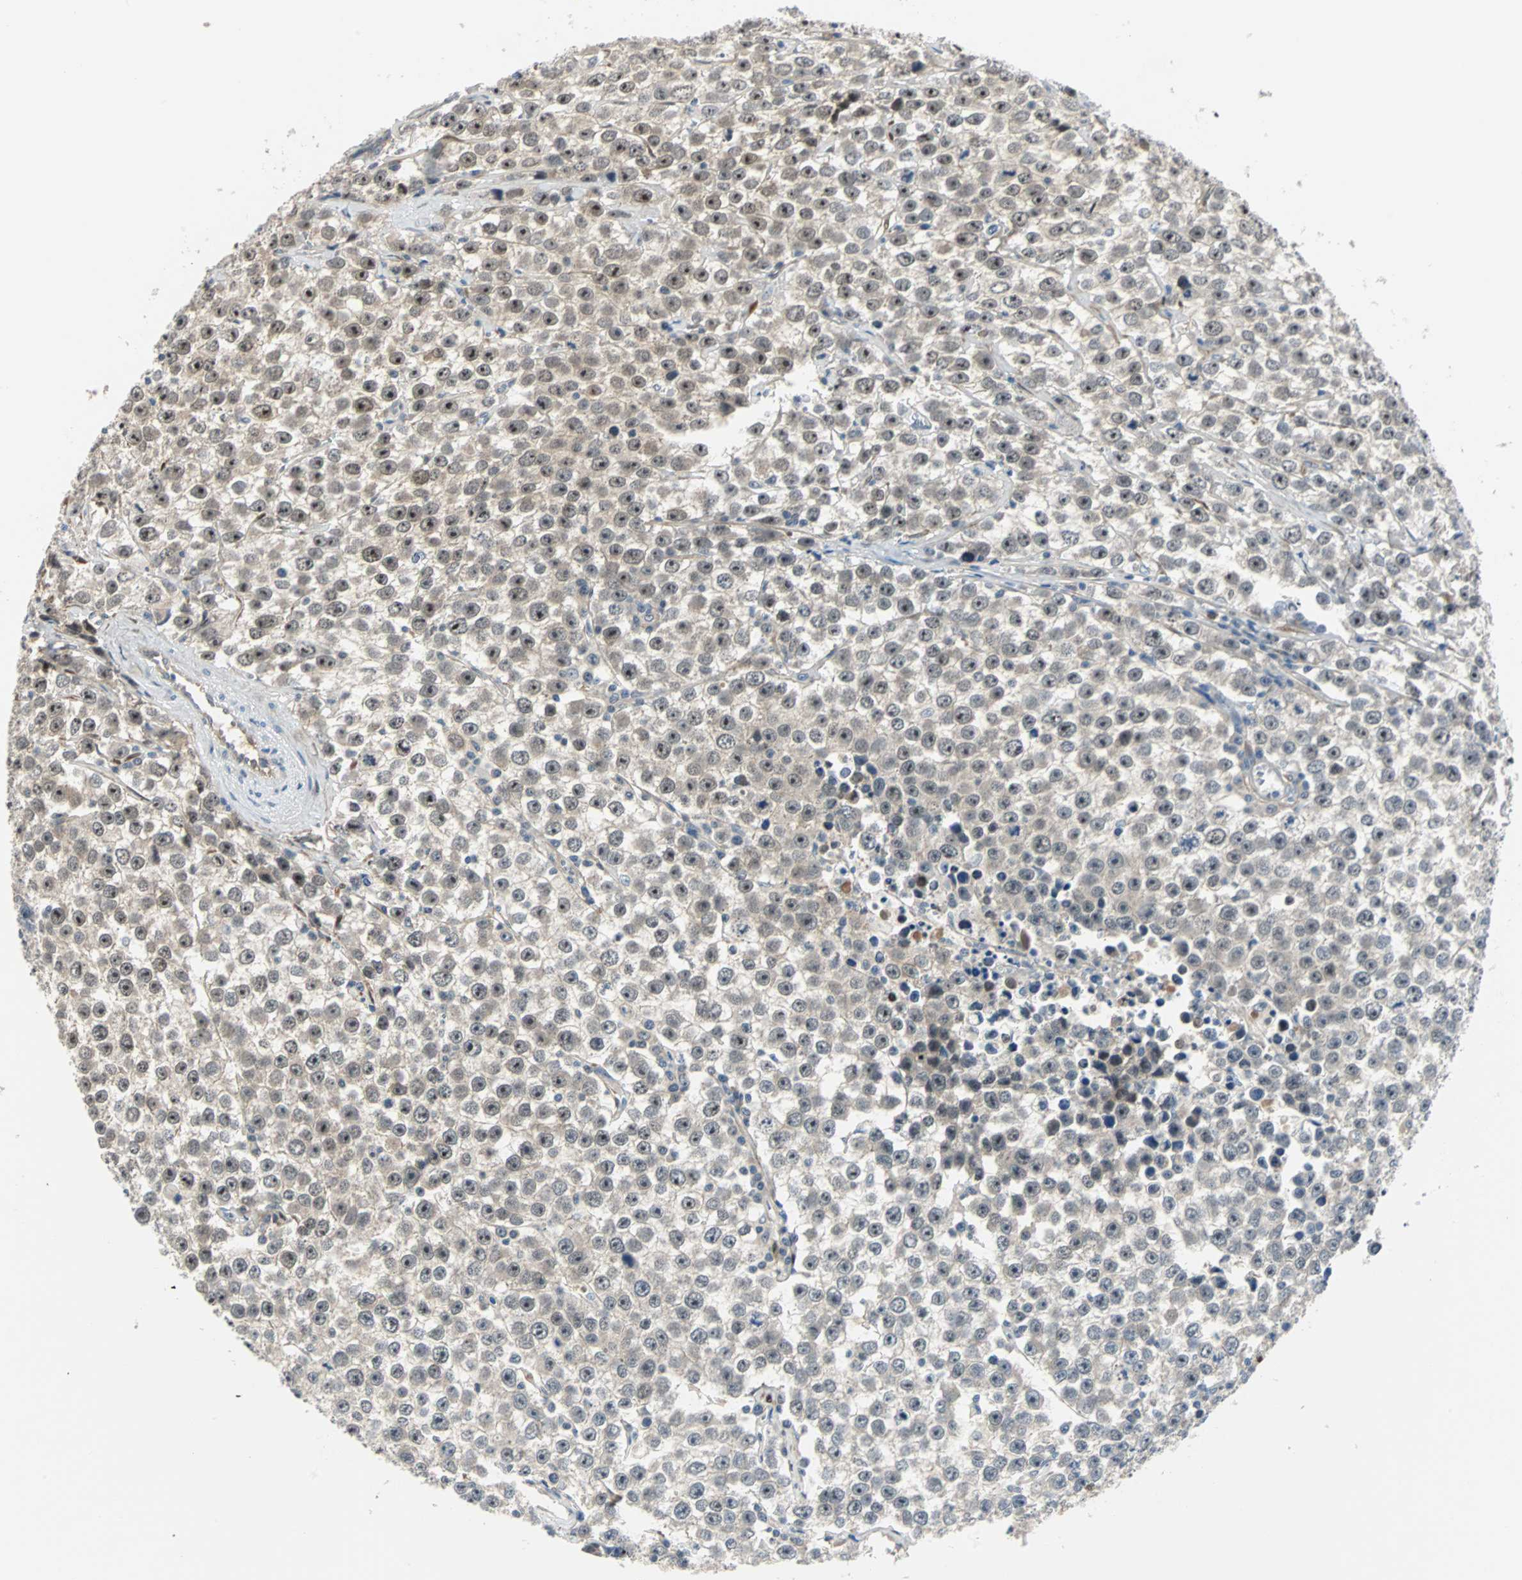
{"staining": {"intensity": "weak", "quantity": "25%-75%", "location": "cytoplasmic/membranous,nuclear"}, "tissue": "testis cancer", "cell_type": "Tumor cells", "image_type": "cancer", "snomed": [{"axis": "morphology", "description": "Seminoma, NOS"}, {"axis": "morphology", "description": "Carcinoma, Embryonal, NOS"}, {"axis": "topography", "description": "Testis"}], "caption": "The image shows immunohistochemical staining of testis cancer. There is weak cytoplasmic/membranous and nuclear expression is seen in approximately 25%-75% of tumor cells.", "gene": "FHL2", "patient": {"sex": "male", "age": 52}}